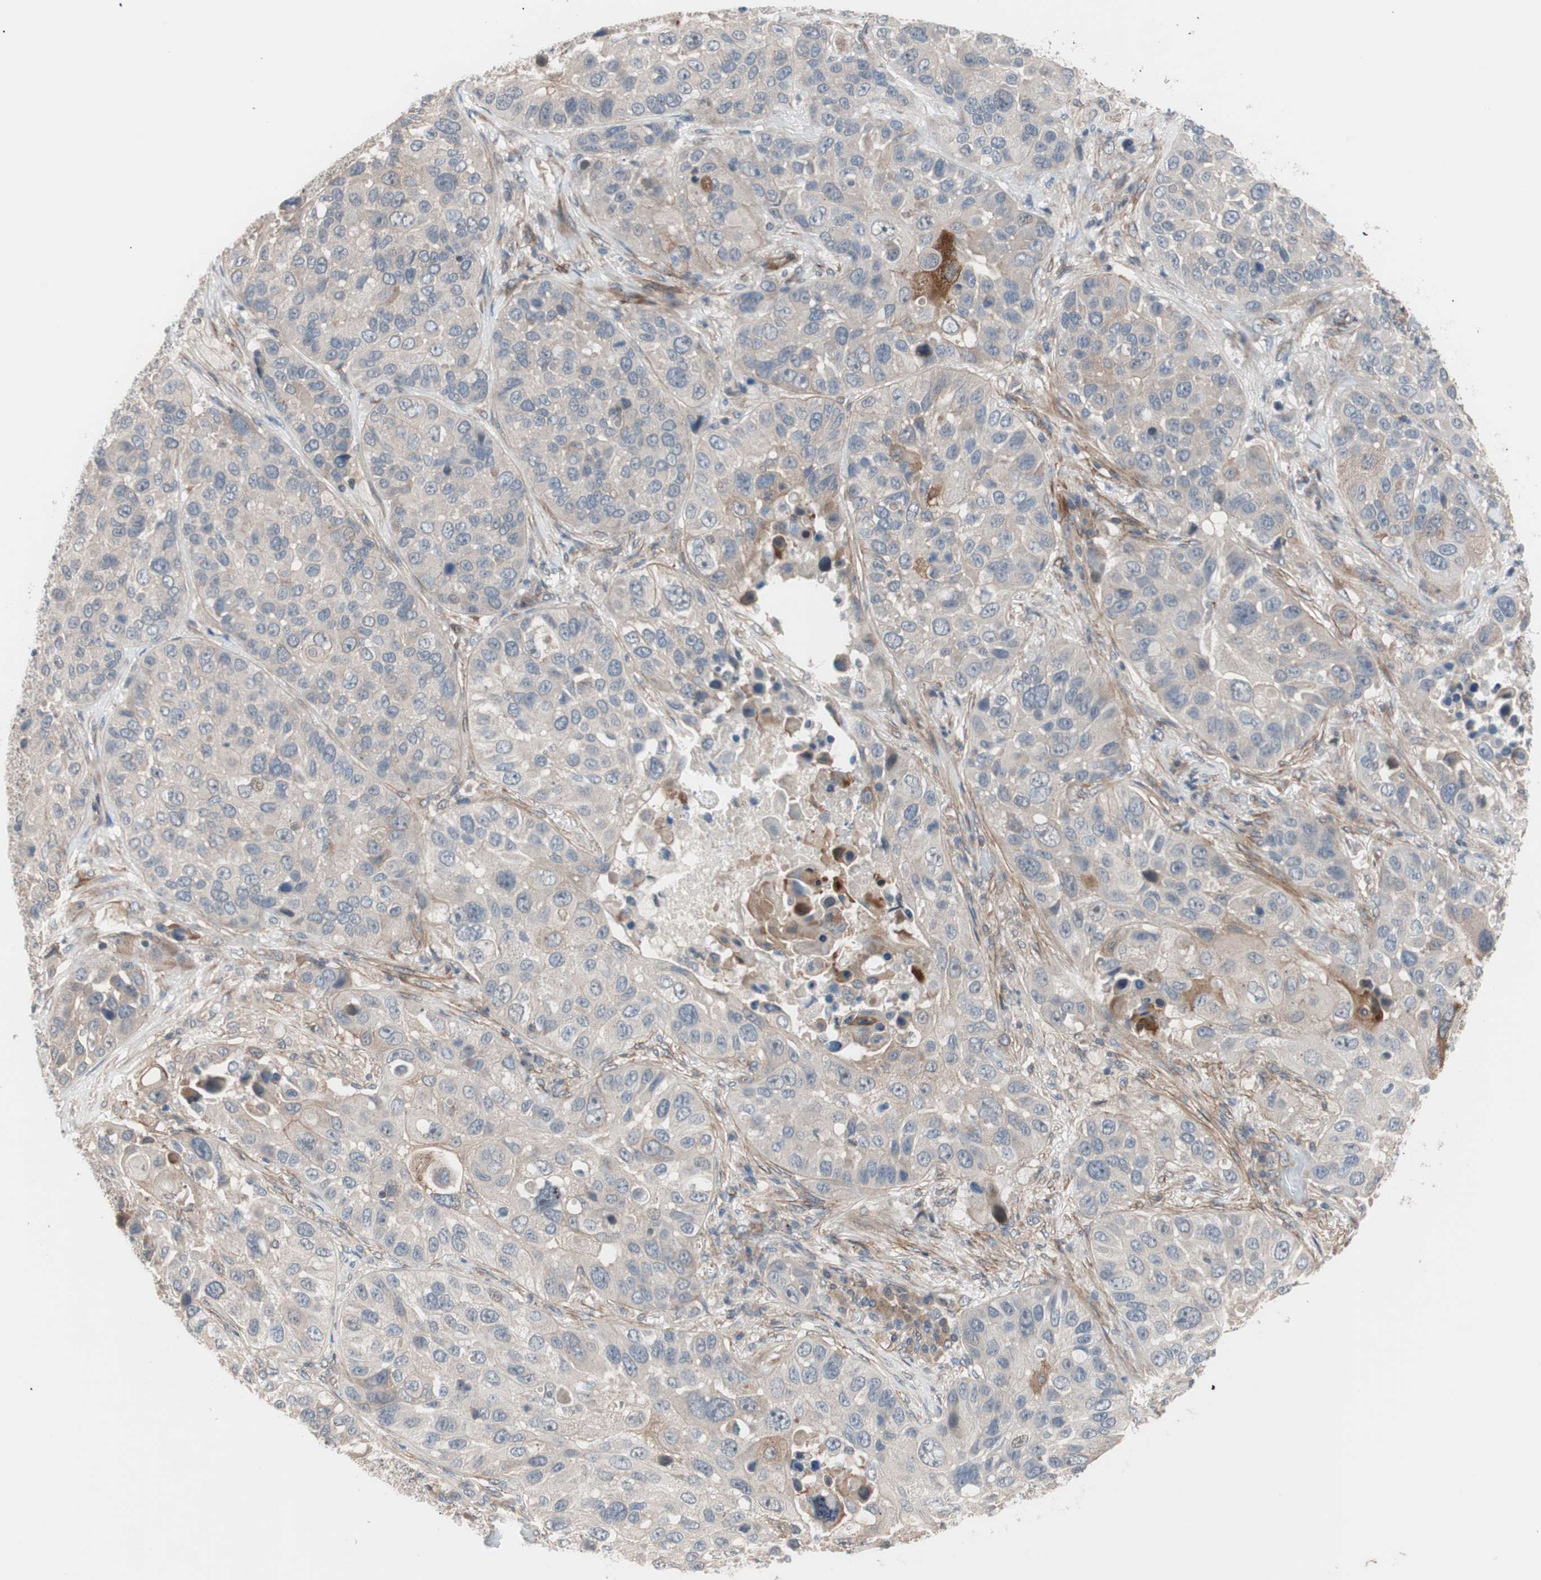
{"staining": {"intensity": "weak", "quantity": "<25%", "location": "cytoplasmic/membranous"}, "tissue": "lung cancer", "cell_type": "Tumor cells", "image_type": "cancer", "snomed": [{"axis": "morphology", "description": "Squamous cell carcinoma, NOS"}, {"axis": "topography", "description": "Lung"}], "caption": "Immunohistochemistry photomicrograph of human lung cancer stained for a protein (brown), which shows no positivity in tumor cells.", "gene": "SMG1", "patient": {"sex": "male", "age": 57}}